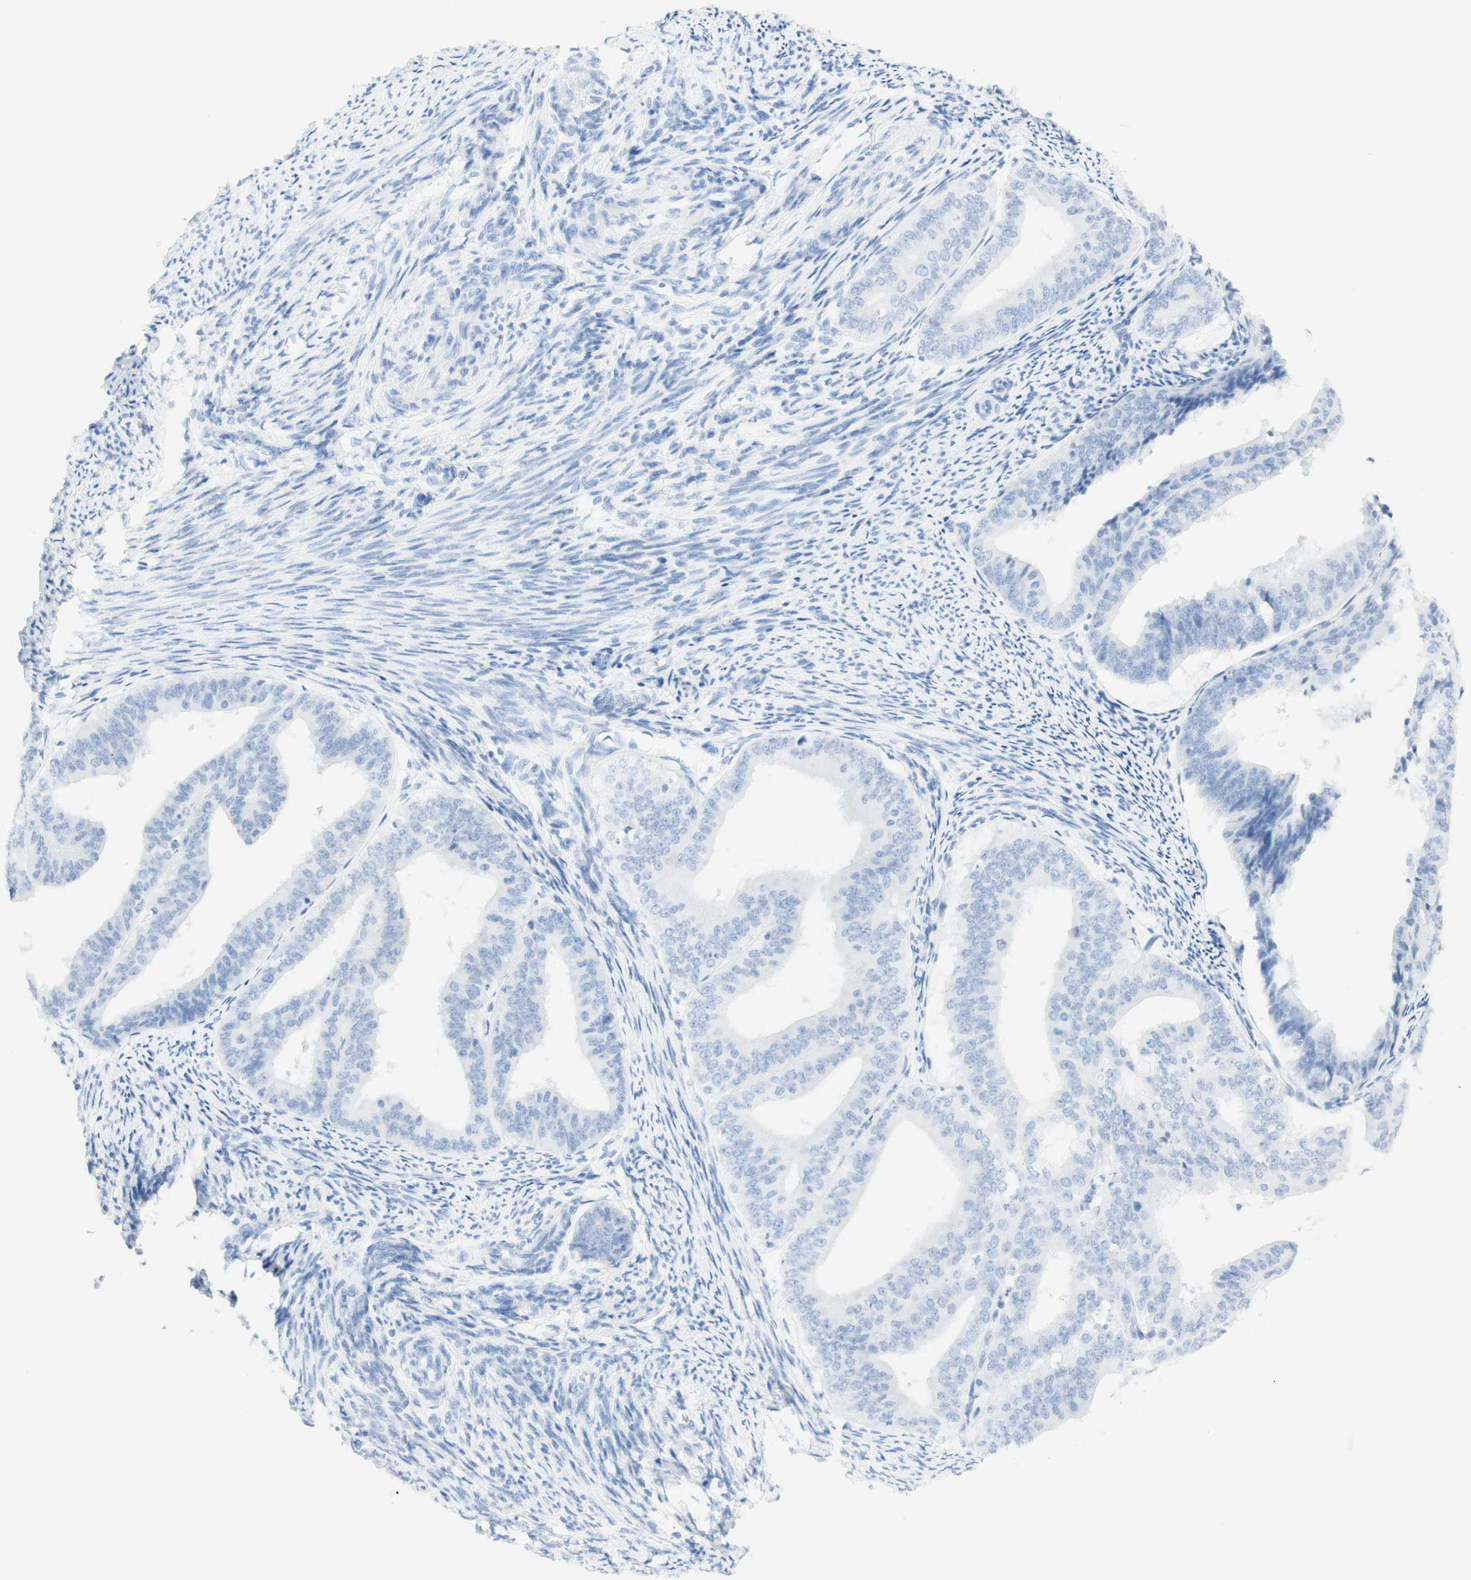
{"staining": {"intensity": "negative", "quantity": "none", "location": "none"}, "tissue": "endometrial cancer", "cell_type": "Tumor cells", "image_type": "cancer", "snomed": [{"axis": "morphology", "description": "Adenocarcinoma, NOS"}, {"axis": "topography", "description": "Endometrium"}], "caption": "High power microscopy histopathology image of an immunohistochemistry (IHC) micrograph of adenocarcinoma (endometrial), revealing no significant expression in tumor cells. (Immunohistochemistry (ihc), brightfield microscopy, high magnification).", "gene": "TPO", "patient": {"sex": "female", "age": 63}}